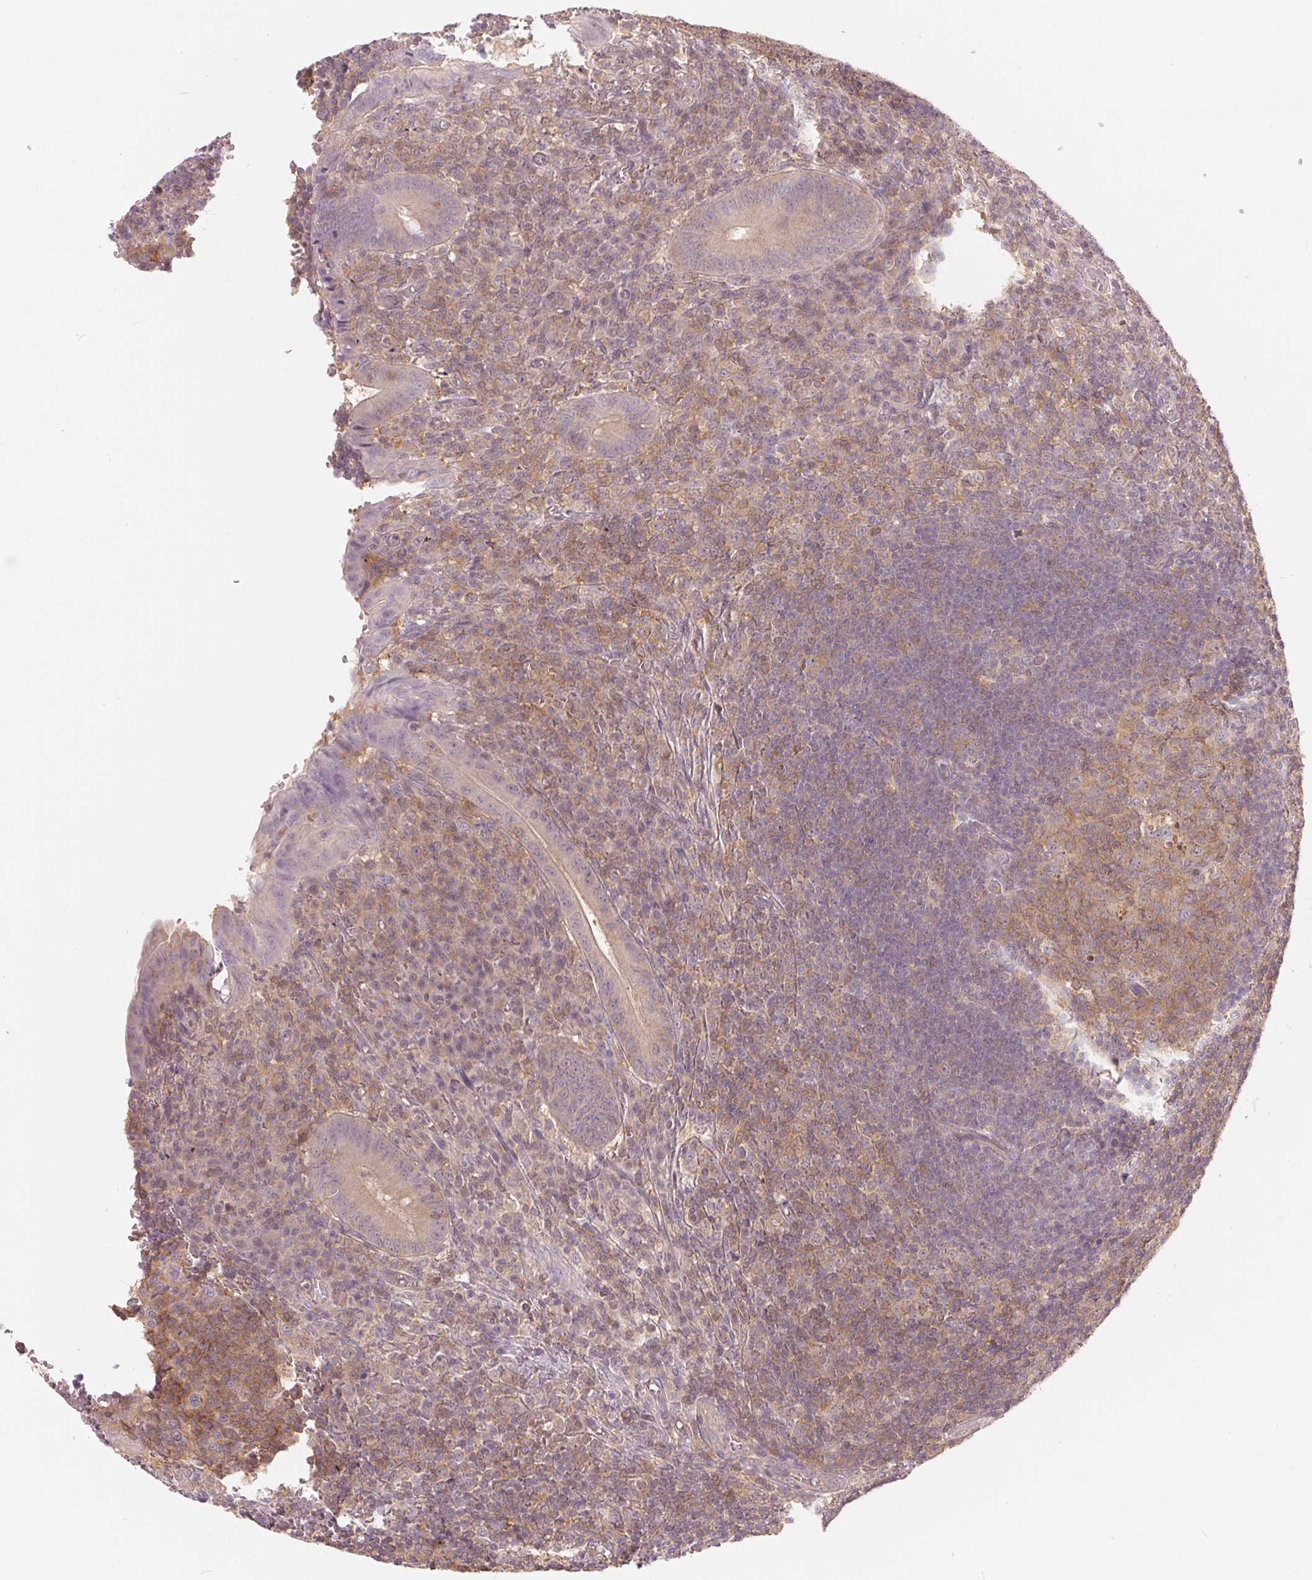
{"staining": {"intensity": "weak", "quantity": "25%-75%", "location": "cytoplasmic/membranous"}, "tissue": "appendix", "cell_type": "Glandular cells", "image_type": "normal", "snomed": [{"axis": "morphology", "description": "Normal tissue, NOS"}, {"axis": "topography", "description": "Appendix"}], "caption": "The immunohistochemical stain labels weak cytoplasmic/membranous expression in glandular cells of benign appendix. The protein of interest is stained brown, and the nuclei are stained in blue (DAB IHC with brightfield microscopy, high magnification).", "gene": "BLMH", "patient": {"sex": "male", "age": 18}}